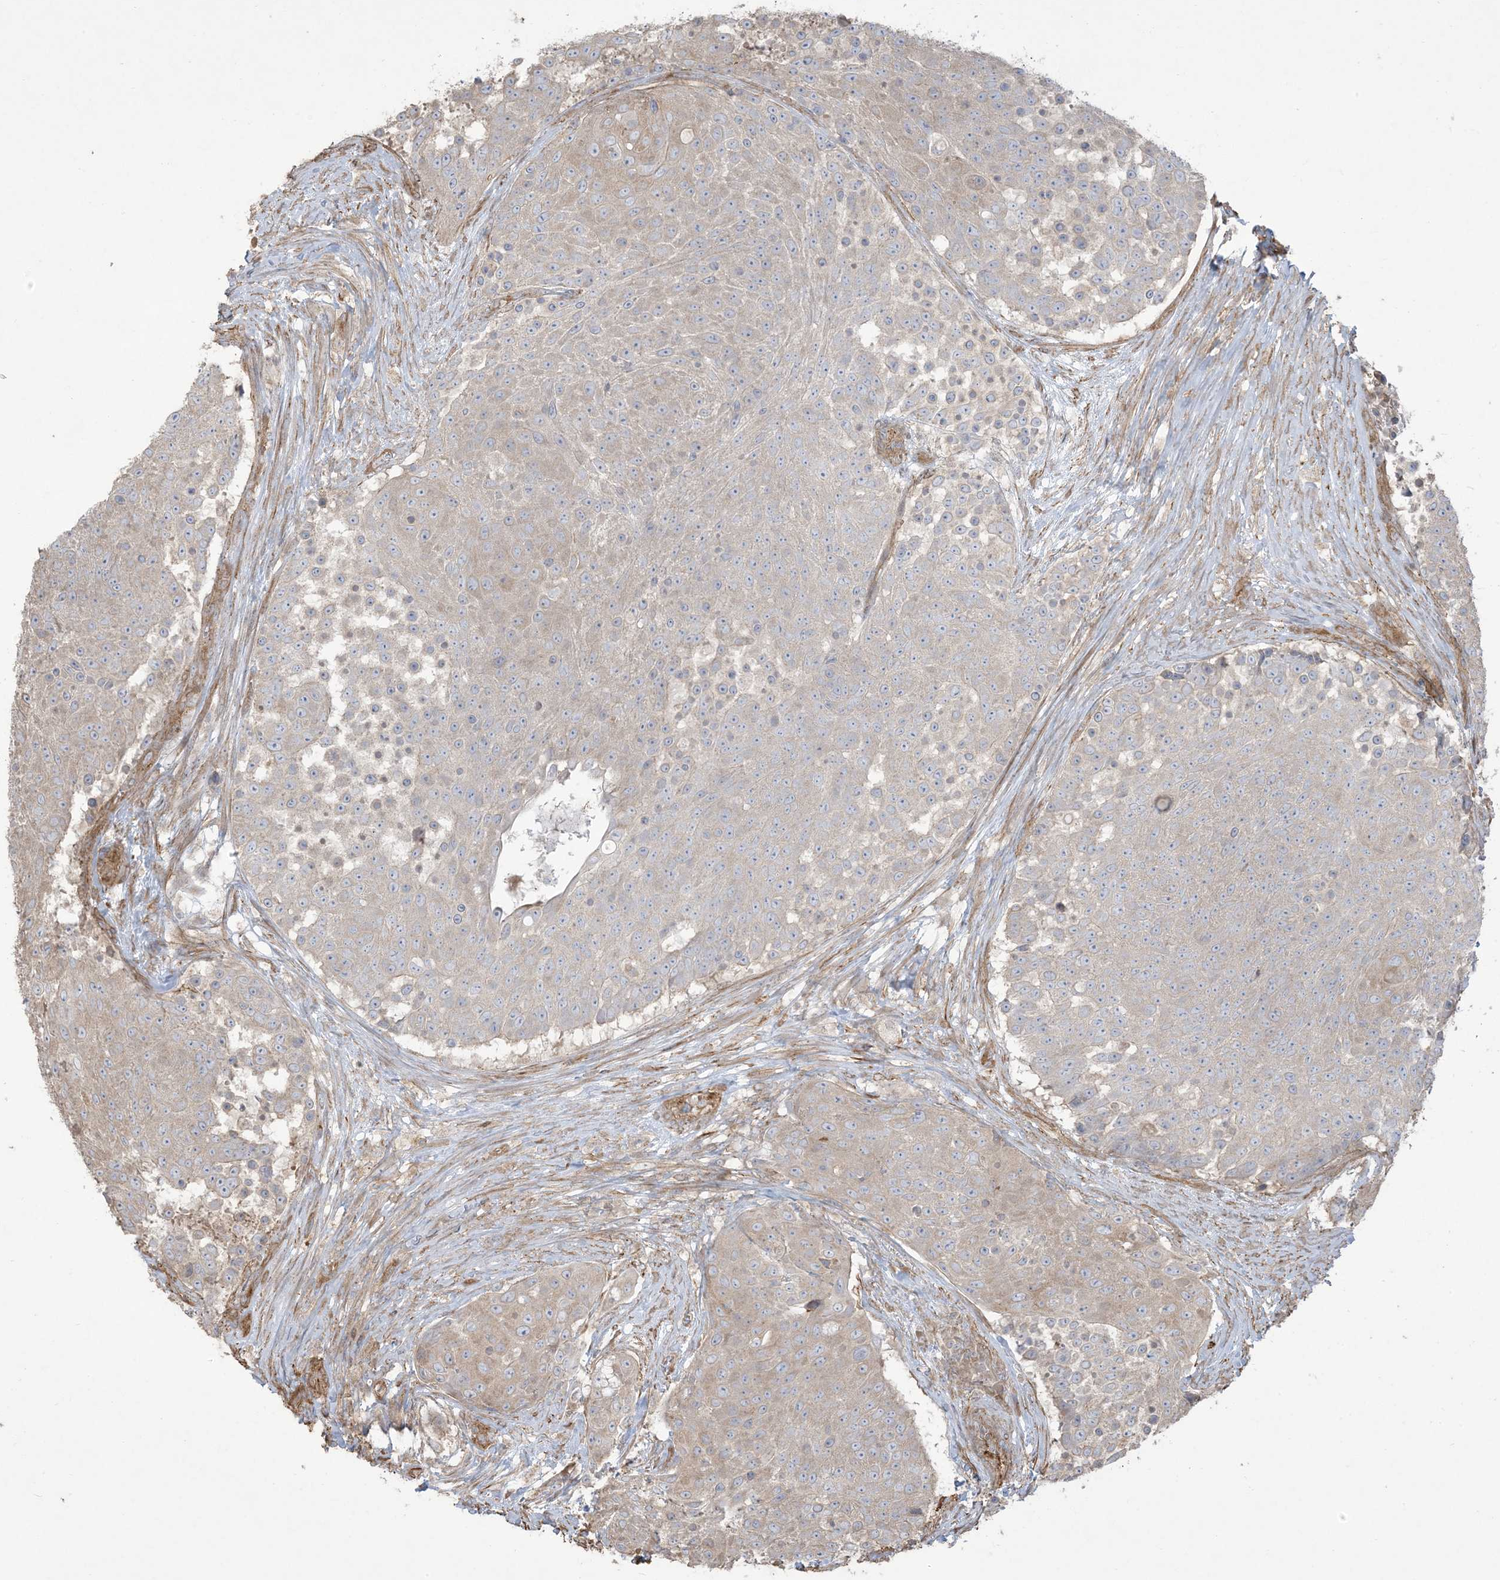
{"staining": {"intensity": "weak", "quantity": "<25%", "location": "cytoplasmic/membranous"}, "tissue": "urothelial cancer", "cell_type": "Tumor cells", "image_type": "cancer", "snomed": [{"axis": "morphology", "description": "Urothelial carcinoma, High grade"}, {"axis": "topography", "description": "Urinary bladder"}], "caption": "Tumor cells are negative for brown protein staining in high-grade urothelial carcinoma.", "gene": "KLHL18", "patient": {"sex": "female", "age": 63}}